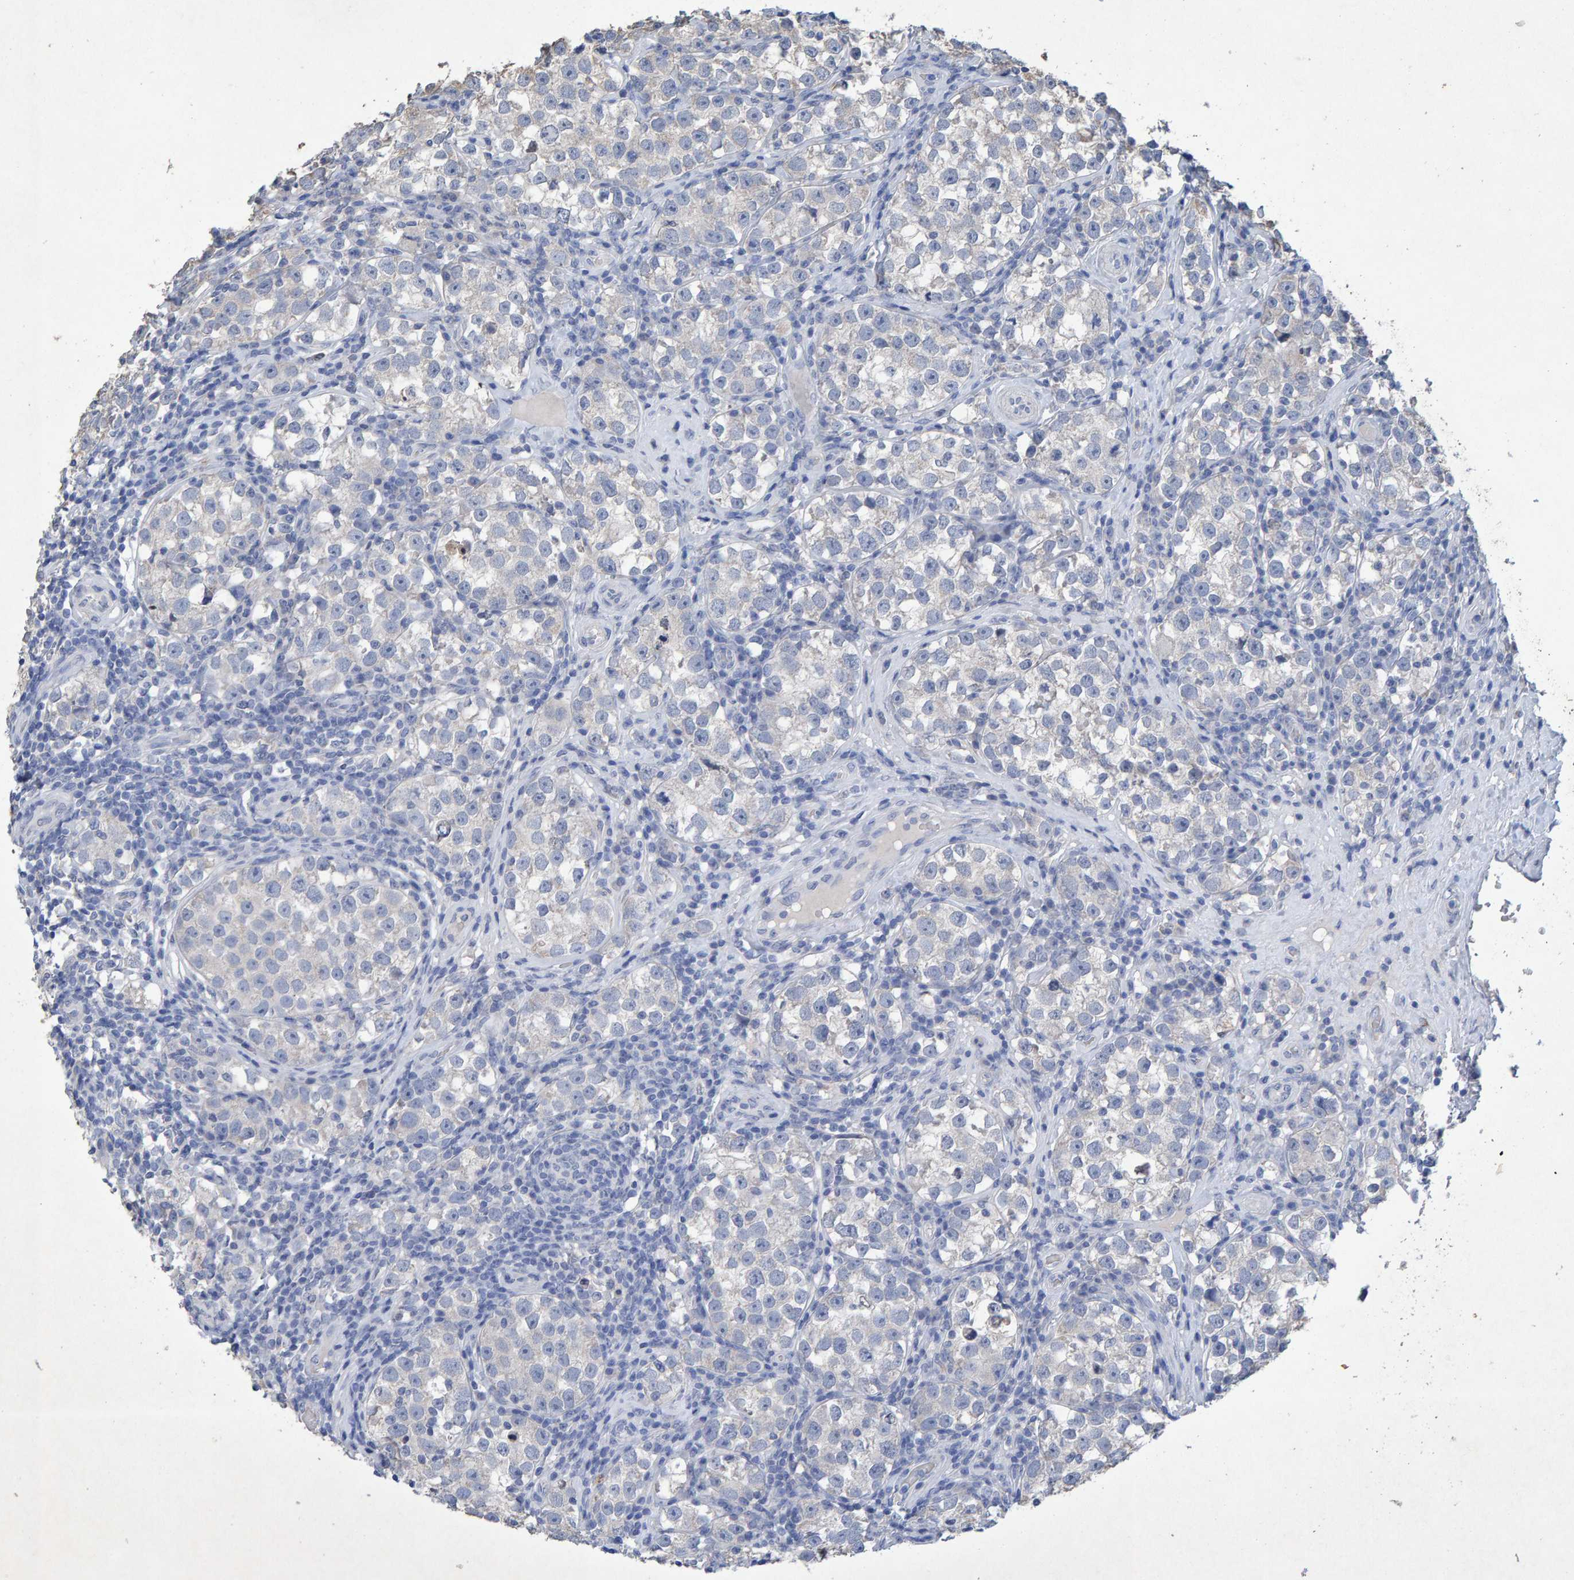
{"staining": {"intensity": "negative", "quantity": "none", "location": "none"}, "tissue": "testis cancer", "cell_type": "Tumor cells", "image_type": "cancer", "snomed": [{"axis": "morphology", "description": "Normal tissue, NOS"}, {"axis": "morphology", "description": "Seminoma, NOS"}, {"axis": "topography", "description": "Testis"}], "caption": "IHC of seminoma (testis) demonstrates no positivity in tumor cells. Brightfield microscopy of immunohistochemistry (IHC) stained with DAB (brown) and hematoxylin (blue), captured at high magnification.", "gene": "CTH", "patient": {"sex": "male", "age": 43}}